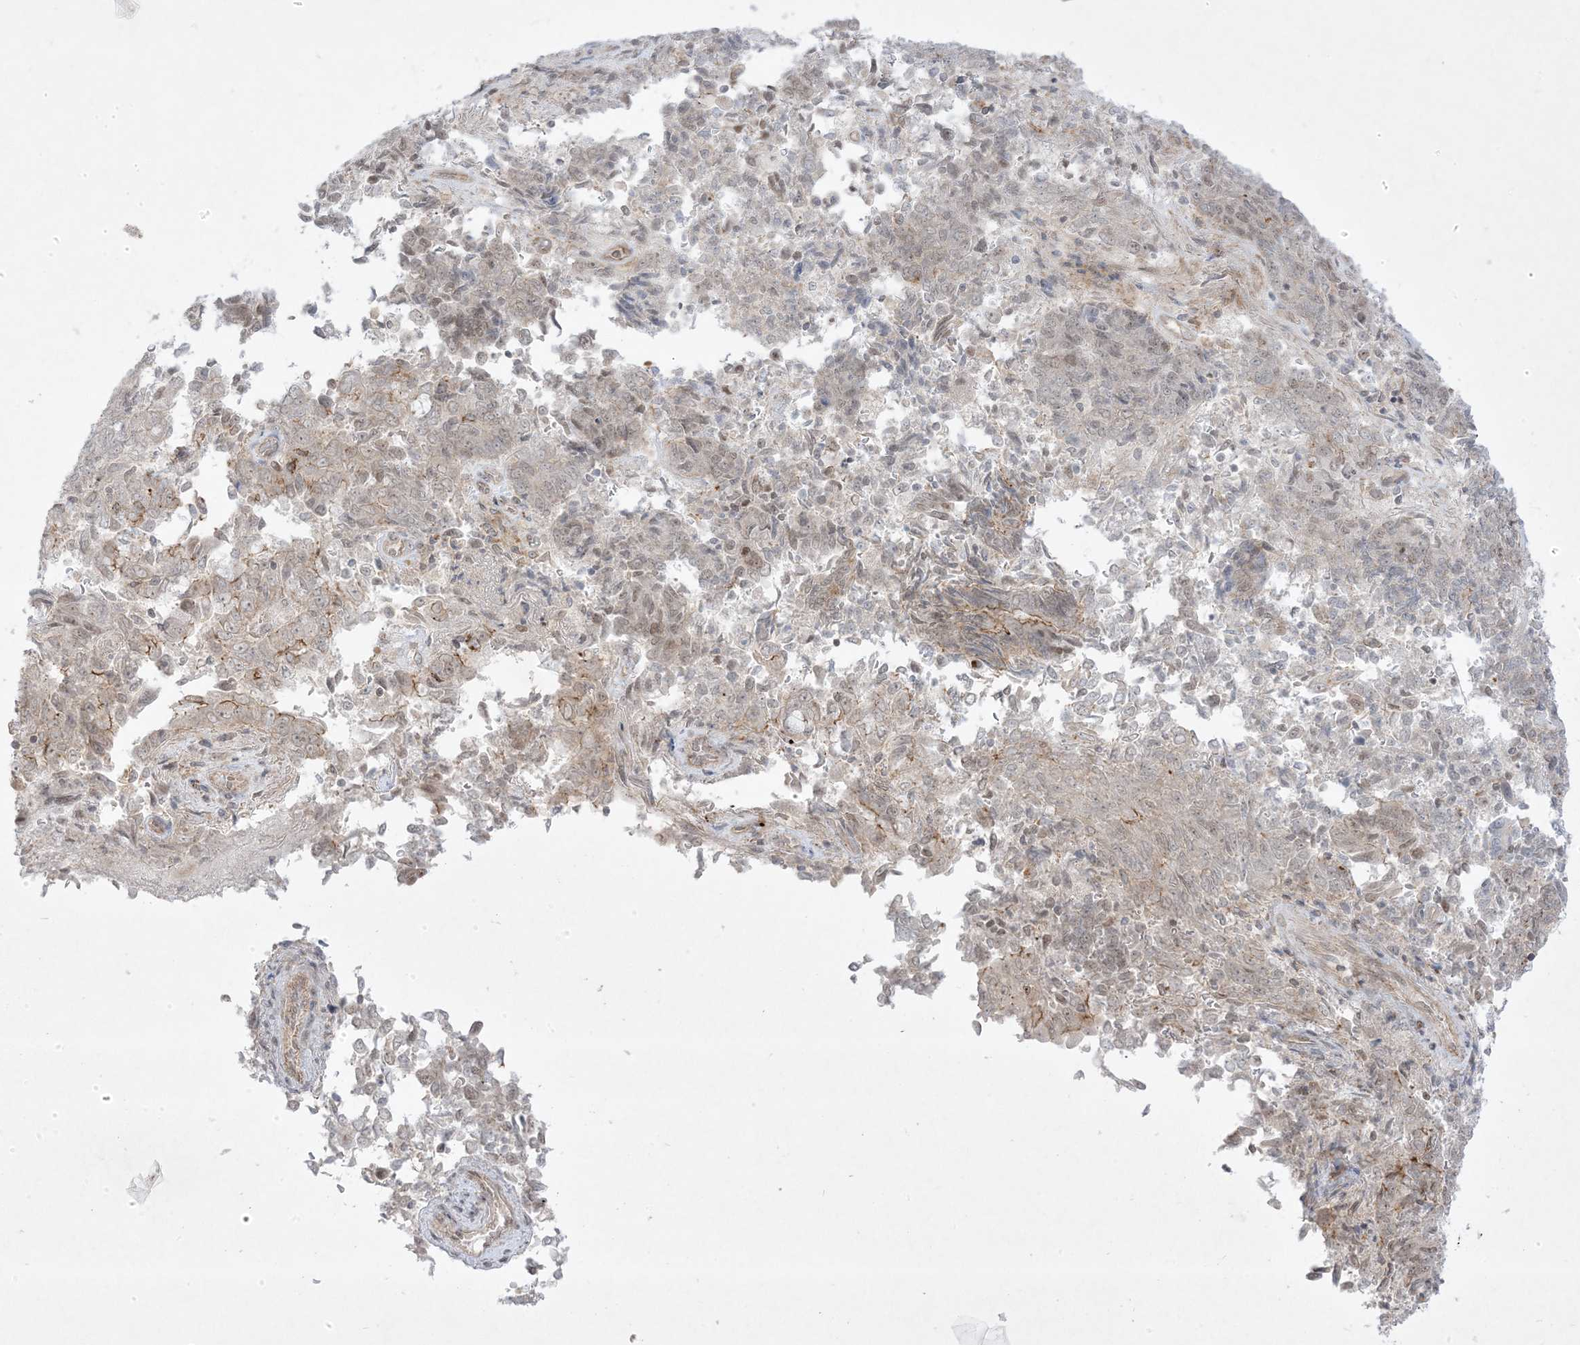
{"staining": {"intensity": "weak", "quantity": "25%-75%", "location": "nuclear"}, "tissue": "endometrial cancer", "cell_type": "Tumor cells", "image_type": "cancer", "snomed": [{"axis": "morphology", "description": "Adenocarcinoma, NOS"}, {"axis": "topography", "description": "Endometrium"}], "caption": "IHC staining of endometrial cancer (adenocarcinoma), which displays low levels of weak nuclear expression in approximately 25%-75% of tumor cells indicating weak nuclear protein expression. The staining was performed using DAB (brown) for protein detection and nuclei were counterstained in hematoxylin (blue).", "gene": "PTK6", "patient": {"sex": "female", "age": 80}}